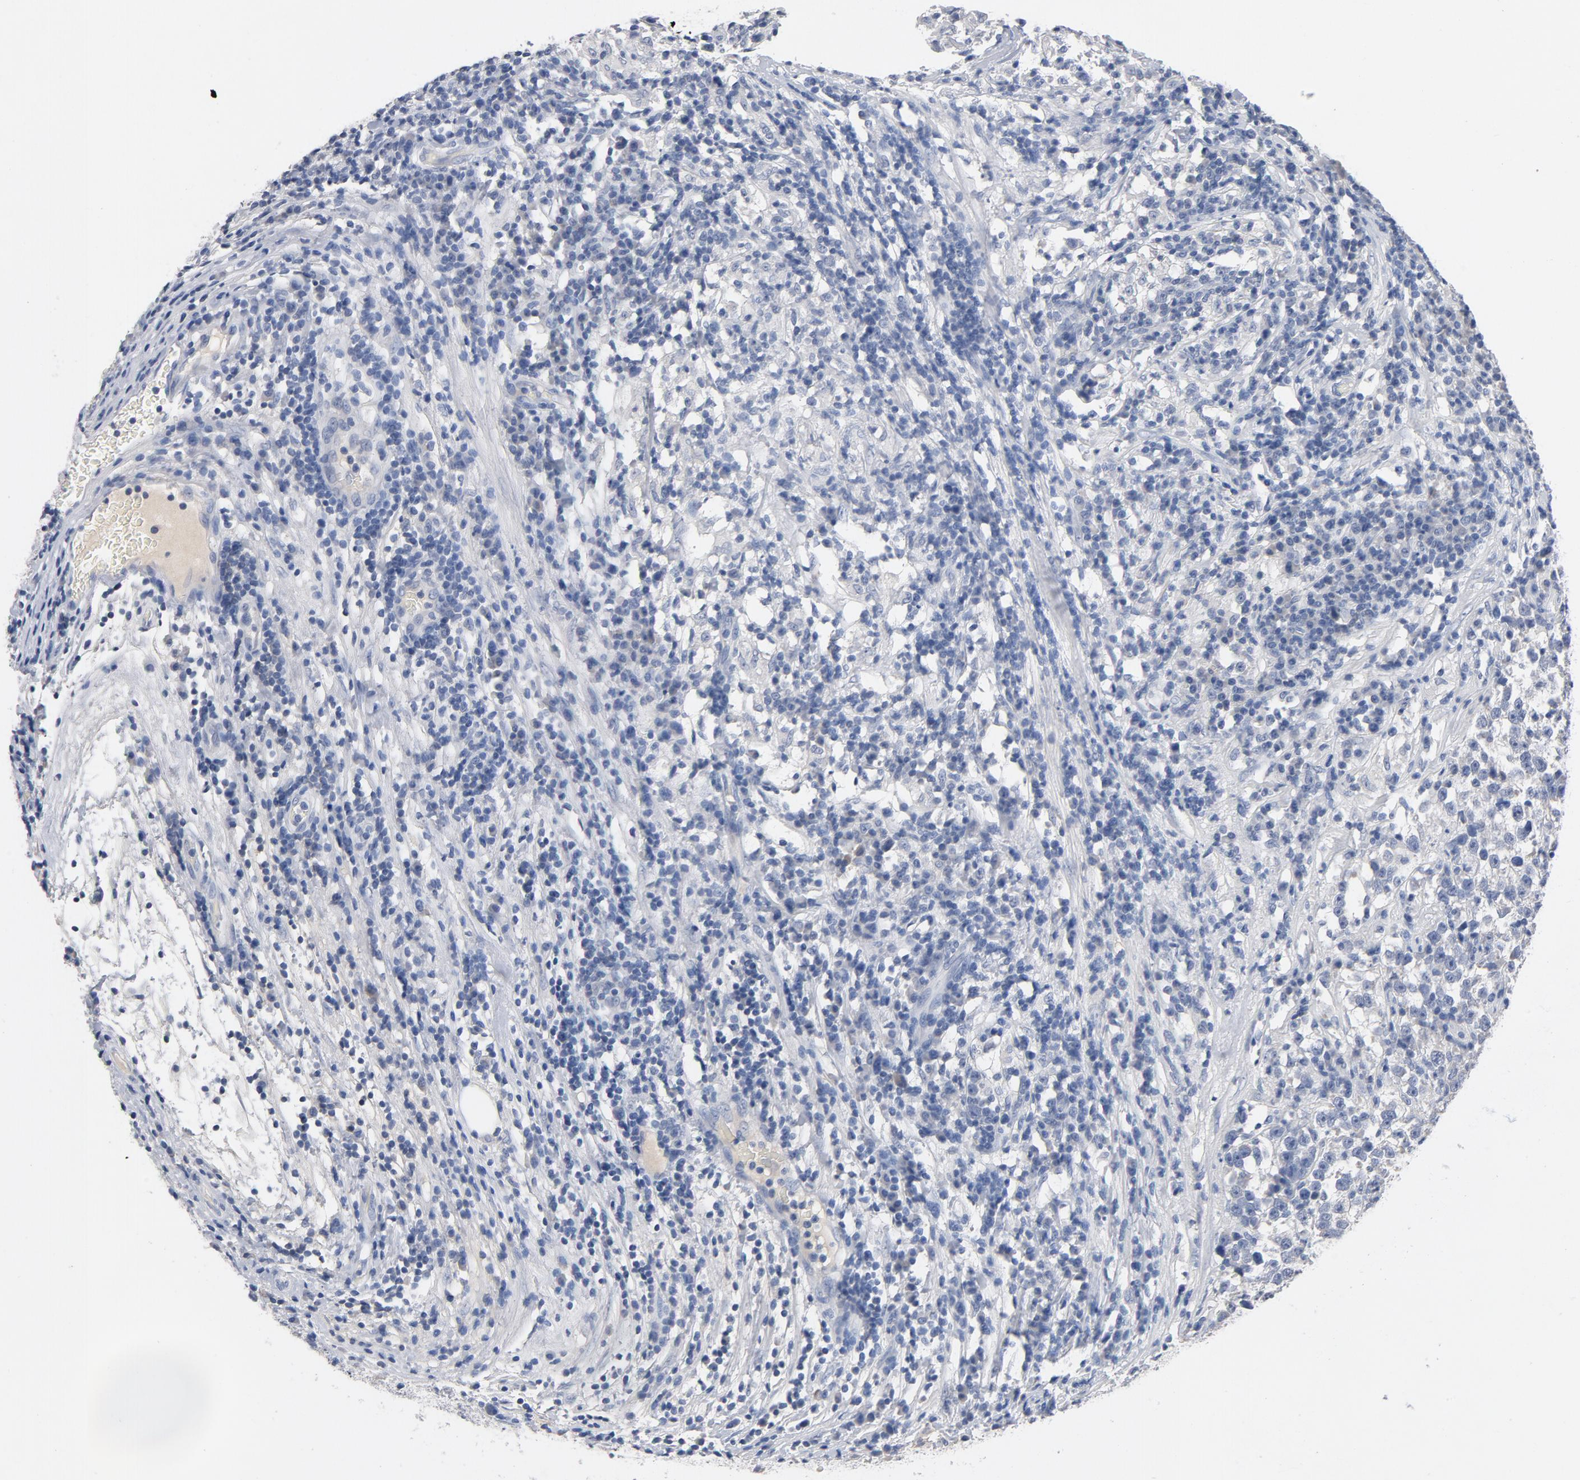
{"staining": {"intensity": "negative", "quantity": "none", "location": "none"}, "tissue": "testis cancer", "cell_type": "Tumor cells", "image_type": "cancer", "snomed": [{"axis": "morphology", "description": "Seminoma, NOS"}, {"axis": "topography", "description": "Testis"}], "caption": "Tumor cells are negative for protein expression in human testis seminoma. (Brightfield microscopy of DAB (3,3'-diaminobenzidine) immunohistochemistry at high magnification).", "gene": "ZCCHC13", "patient": {"sex": "male", "age": 43}}